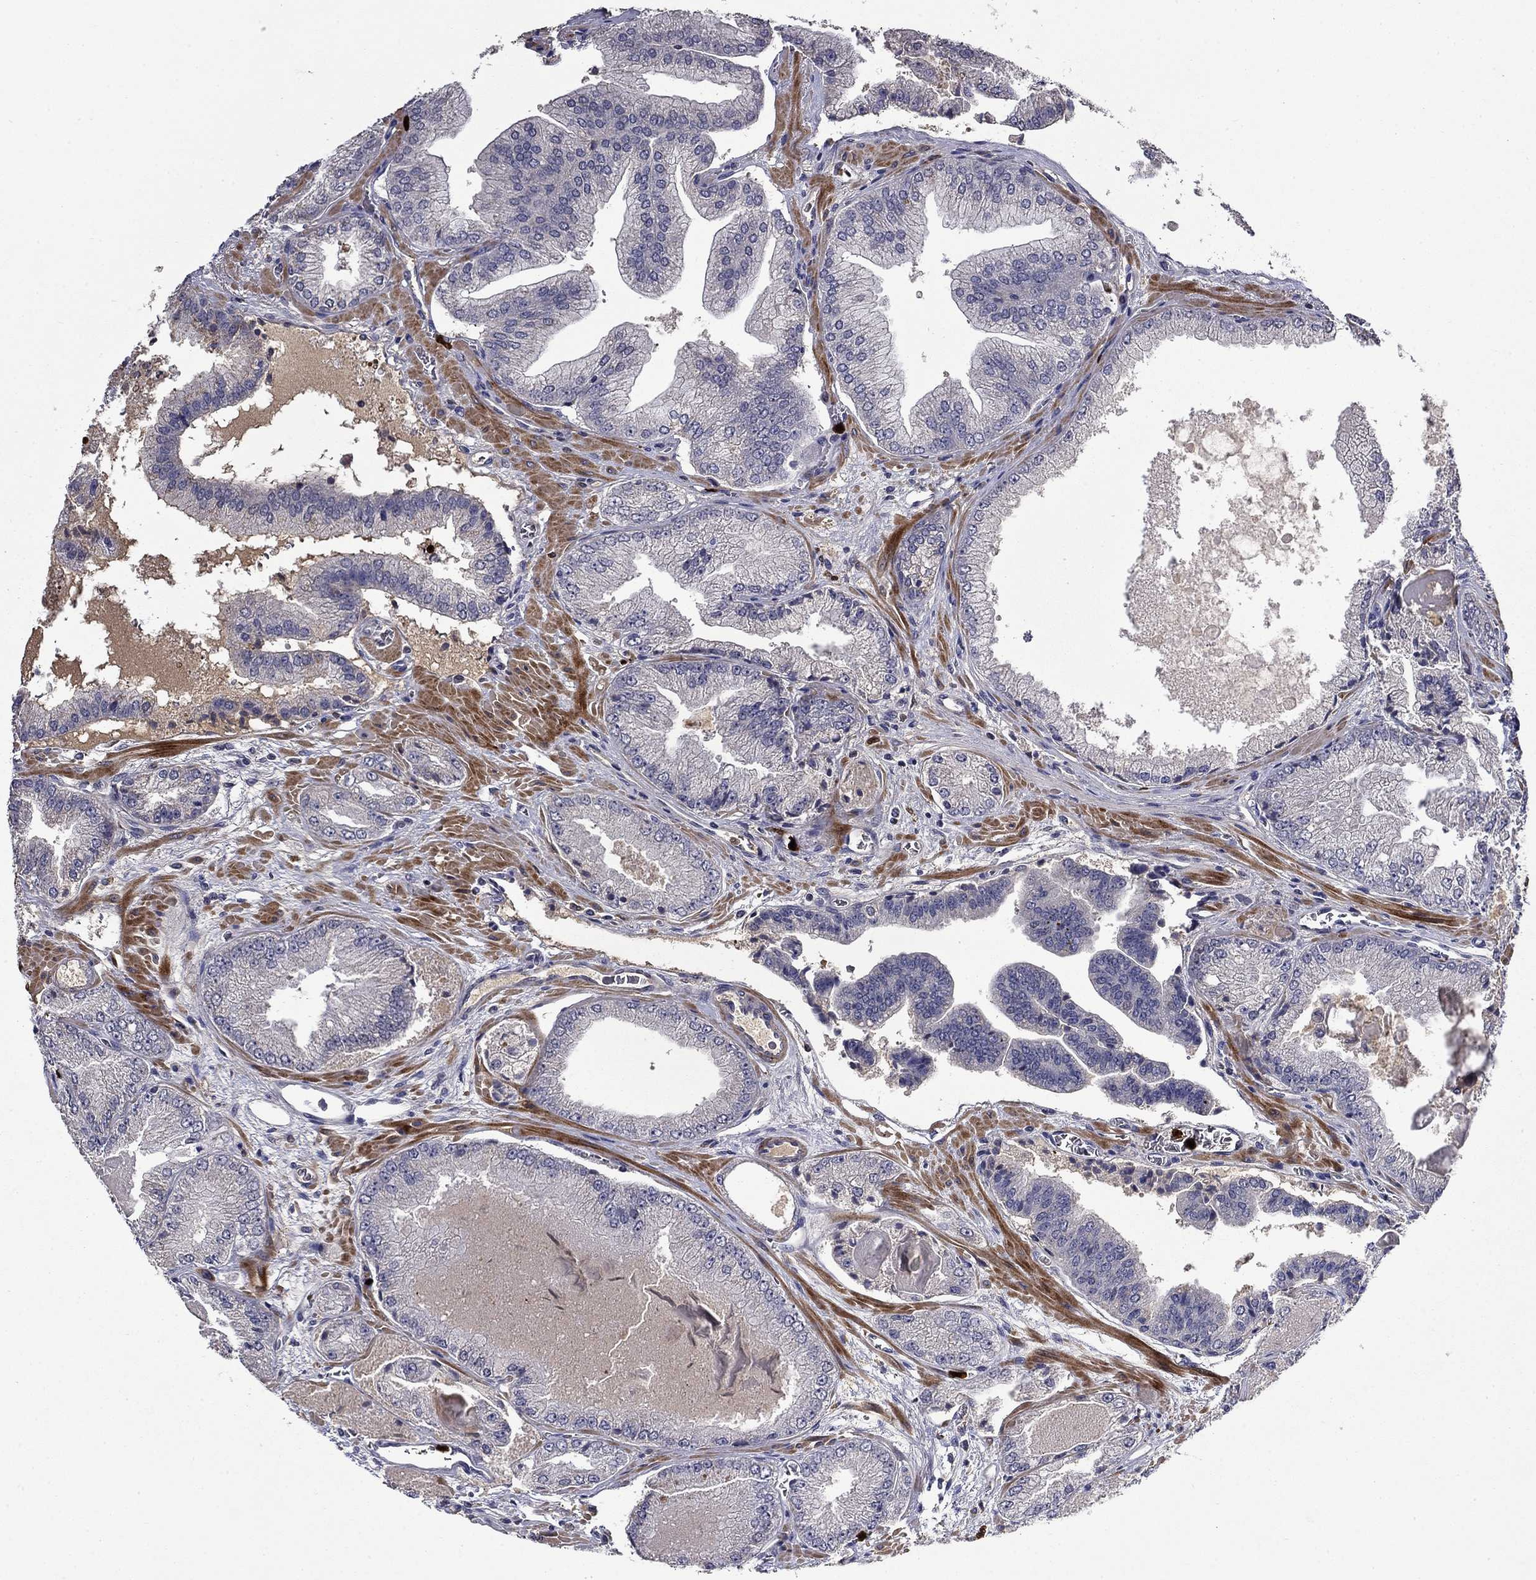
{"staining": {"intensity": "negative", "quantity": "none", "location": "none"}, "tissue": "prostate cancer", "cell_type": "Tumor cells", "image_type": "cancer", "snomed": [{"axis": "morphology", "description": "Adenocarcinoma, Low grade"}, {"axis": "topography", "description": "Prostate"}], "caption": "Tumor cells are negative for brown protein staining in prostate low-grade adenocarcinoma.", "gene": "SATB1", "patient": {"sex": "male", "age": 72}}